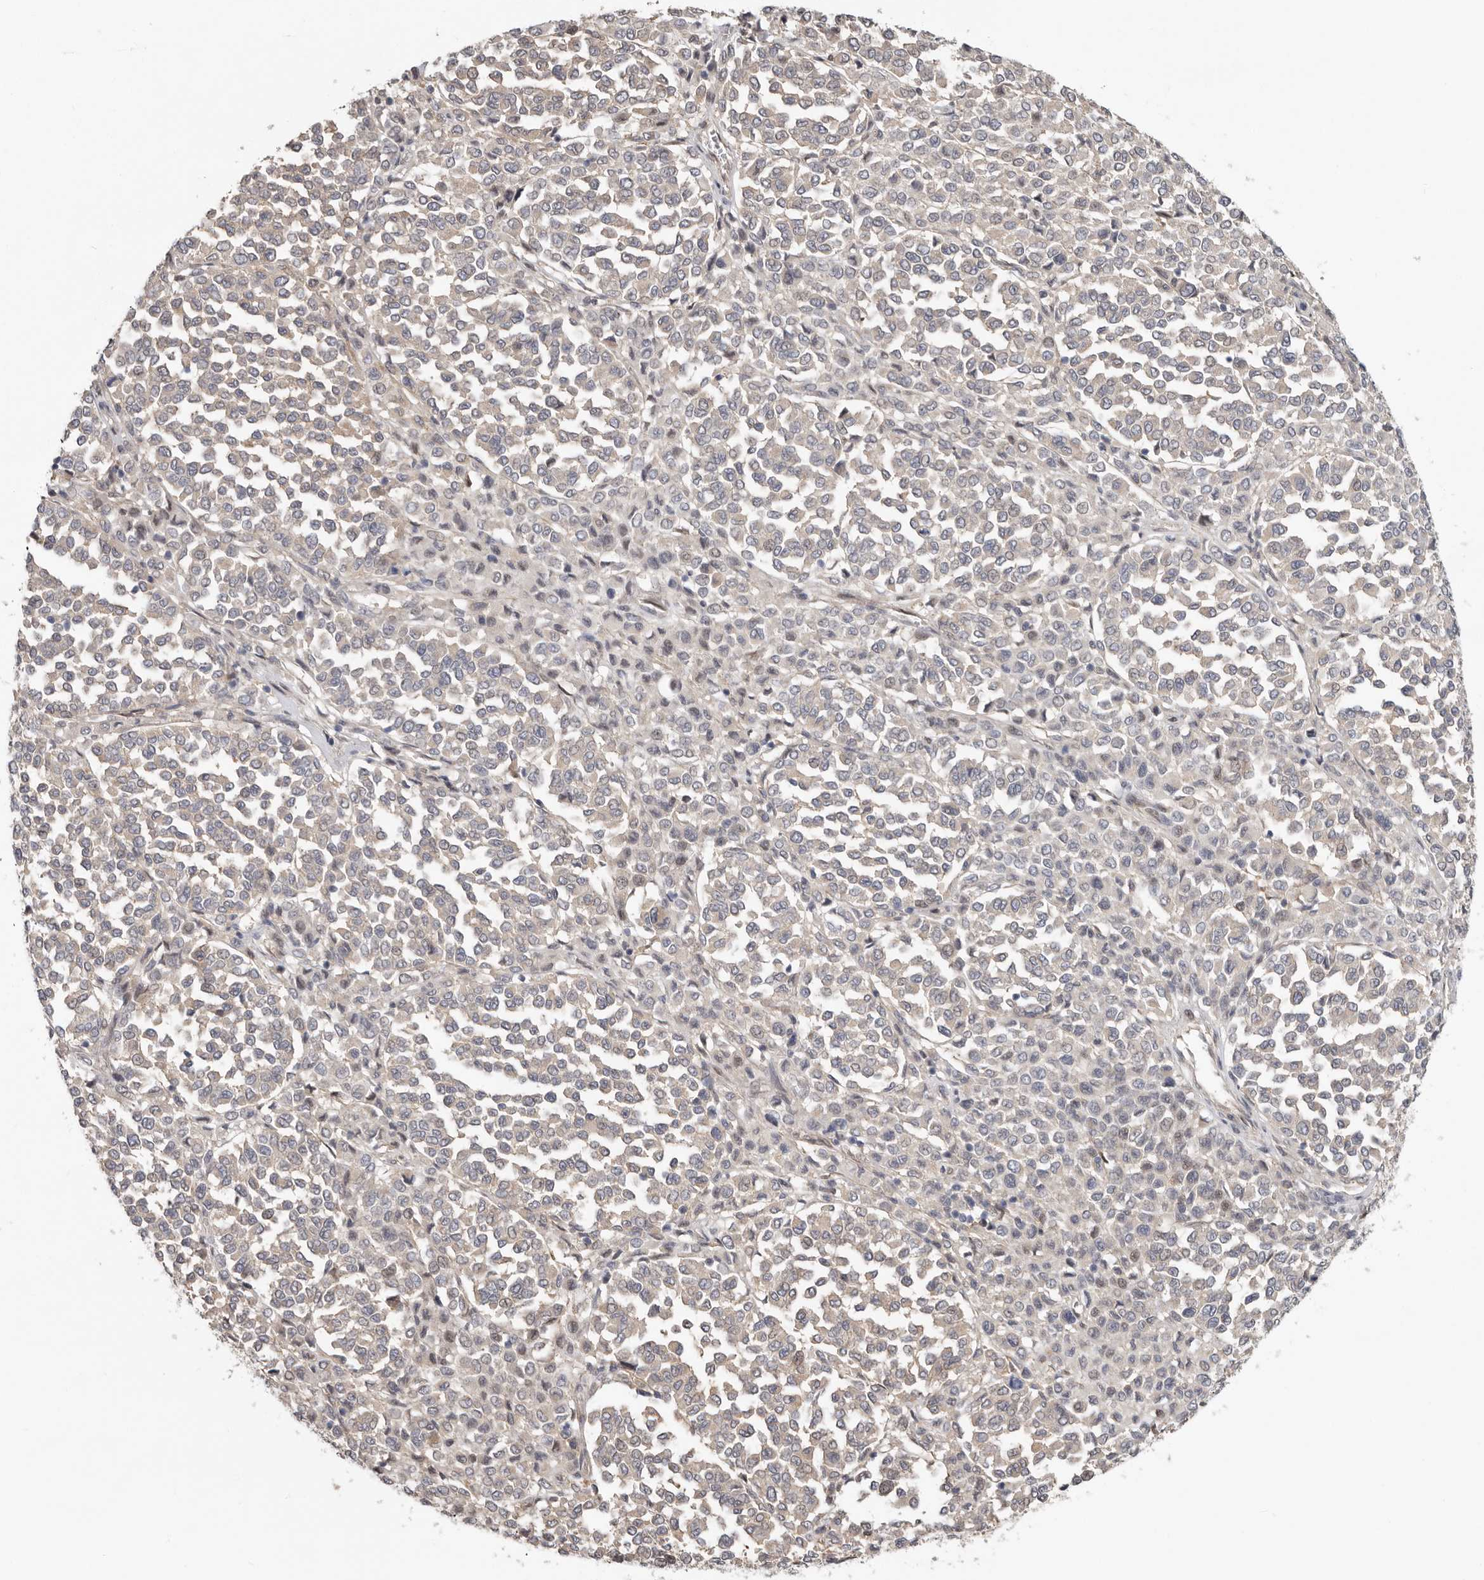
{"staining": {"intensity": "negative", "quantity": "none", "location": "none"}, "tissue": "melanoma", "cell_type": "Tumor cells", "image_type": "cancer", "snomed": [{"axis": "morphology", "description": "Malignant melanoma, Metastatic site"}, {"axis": "topography", "description": "Pancreas"}], "caption": "Protein analysis of malignant melanoma (metastatic site) displays no significant expression in tumor cells.", "gene": "MSRB2", "patient": {"sex": "female", "age": 30}}